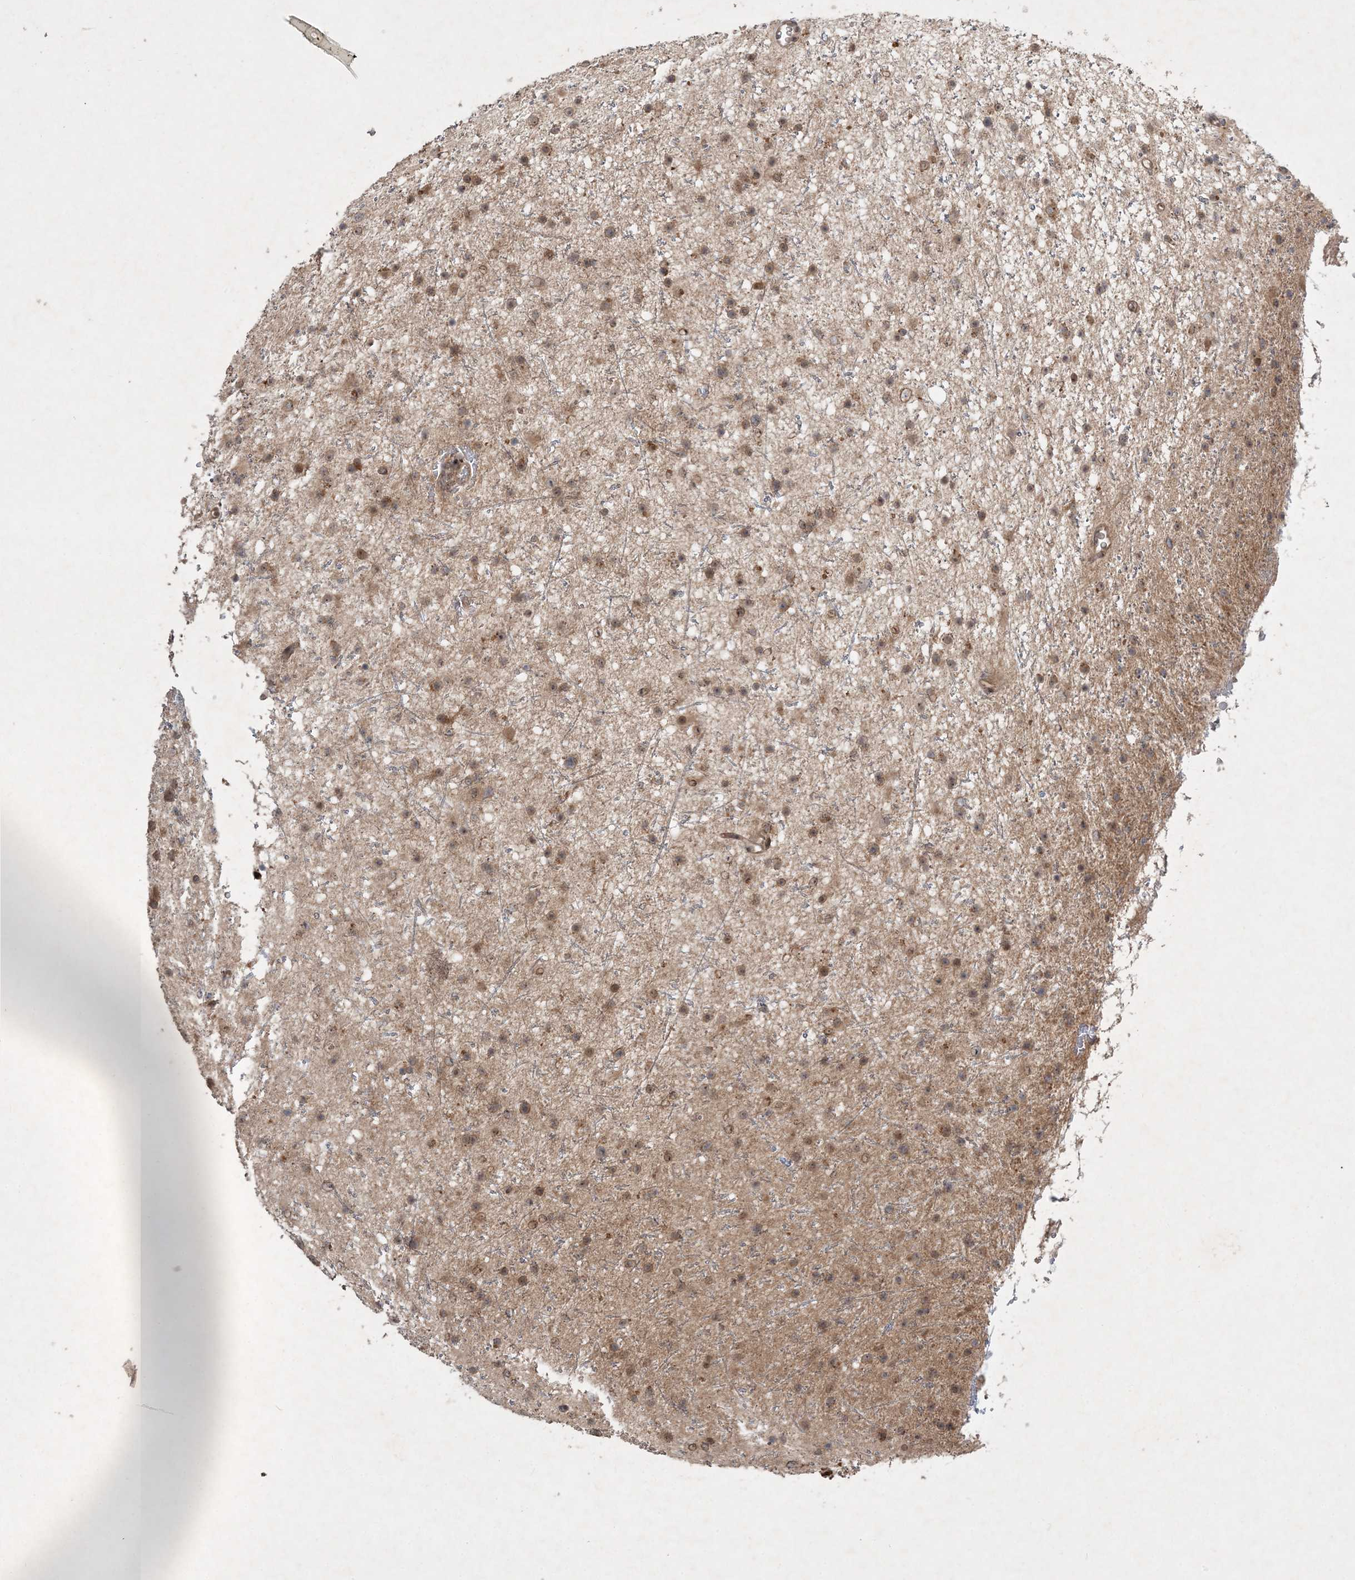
{"staining": {"intensity": "moderate", "quantity": ">75%", "location": "cytoplasmic/membranous,nuclear"}, "tissue": "glioma", "cell_type": "Tumor cells", "image_type": "cancer", "snomed": [{"axis": "morphology", "description": "Glioma, malignant, Low grade"}, {"axis": "topography", "description": "Cerebral cortex"}], "caption": "IHC of glioma shows medium levels of moderate cytoplasmic/membranous and nuclear expression in about >75% of tumor cells. (Brightfield microscopy of DAB IHC at high magnification).", "gene": "UBR3", "patient": {"sex": "female", "age": 39}}